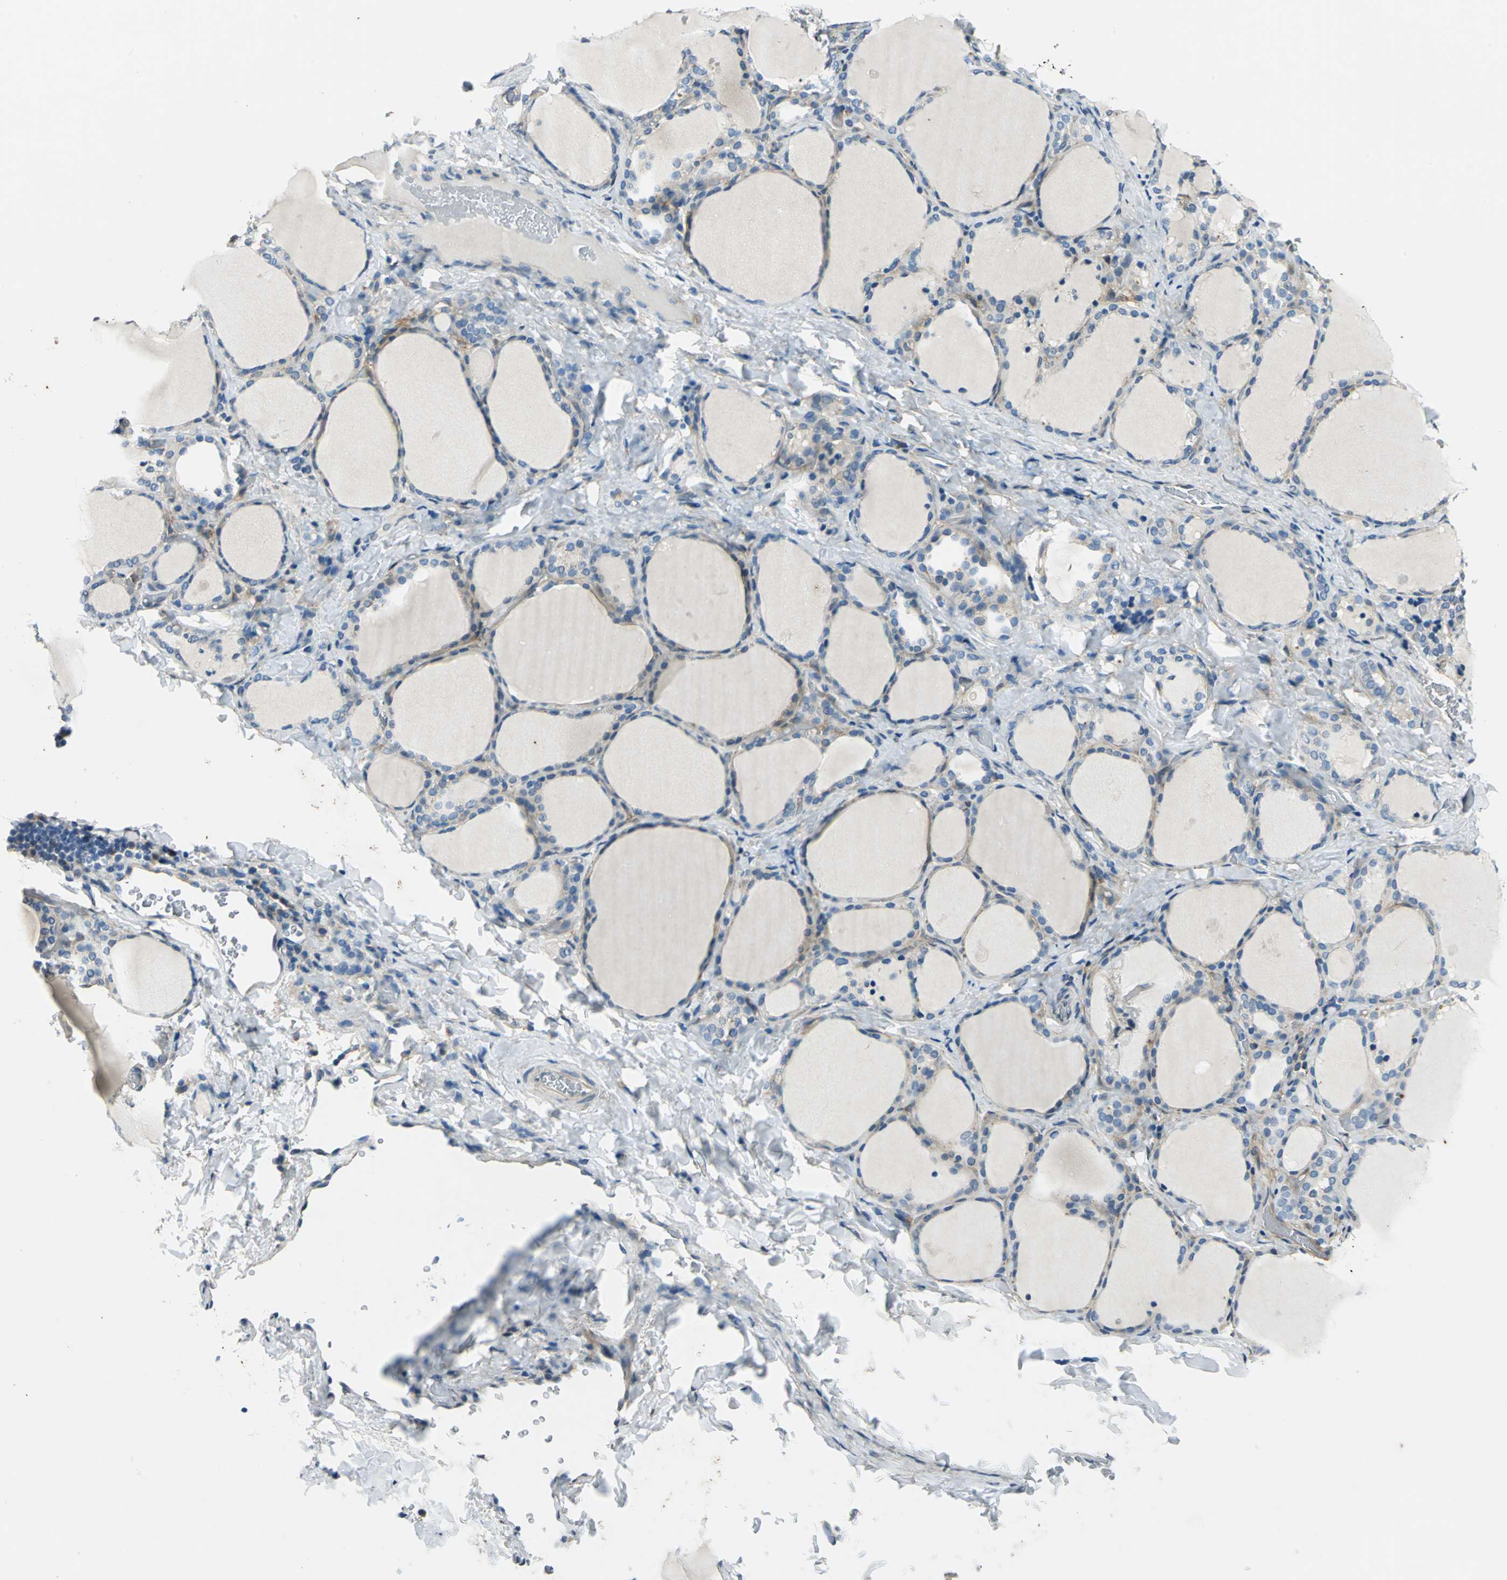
{"staining": {"intensity": "moderate", "quantity": "<25%", "location": "cytoplasmic/membranous"}, "tissue": "thyroid gland", "cell_type": "Glandular cells", "image_type": "normal", "snomed": [{"axis": "morphology", "description": "Normal tissue, NOS"}, {"axis": "morphology", "description": "Papillary adenocarcinoma, NOS"}, {"axis": "topography", "description": "Thyroid gland"}], "caption": "Protein expression analysis of unremarkable thyroid gland reveals moderate cytoplasmic/membranous expression in approximately <25% of glandular cells. The protein is shown in brown color, while the nuclei are stained blue.", "gene": "CDC42EP1", "patient": {"sex": "female", "age": 30}}